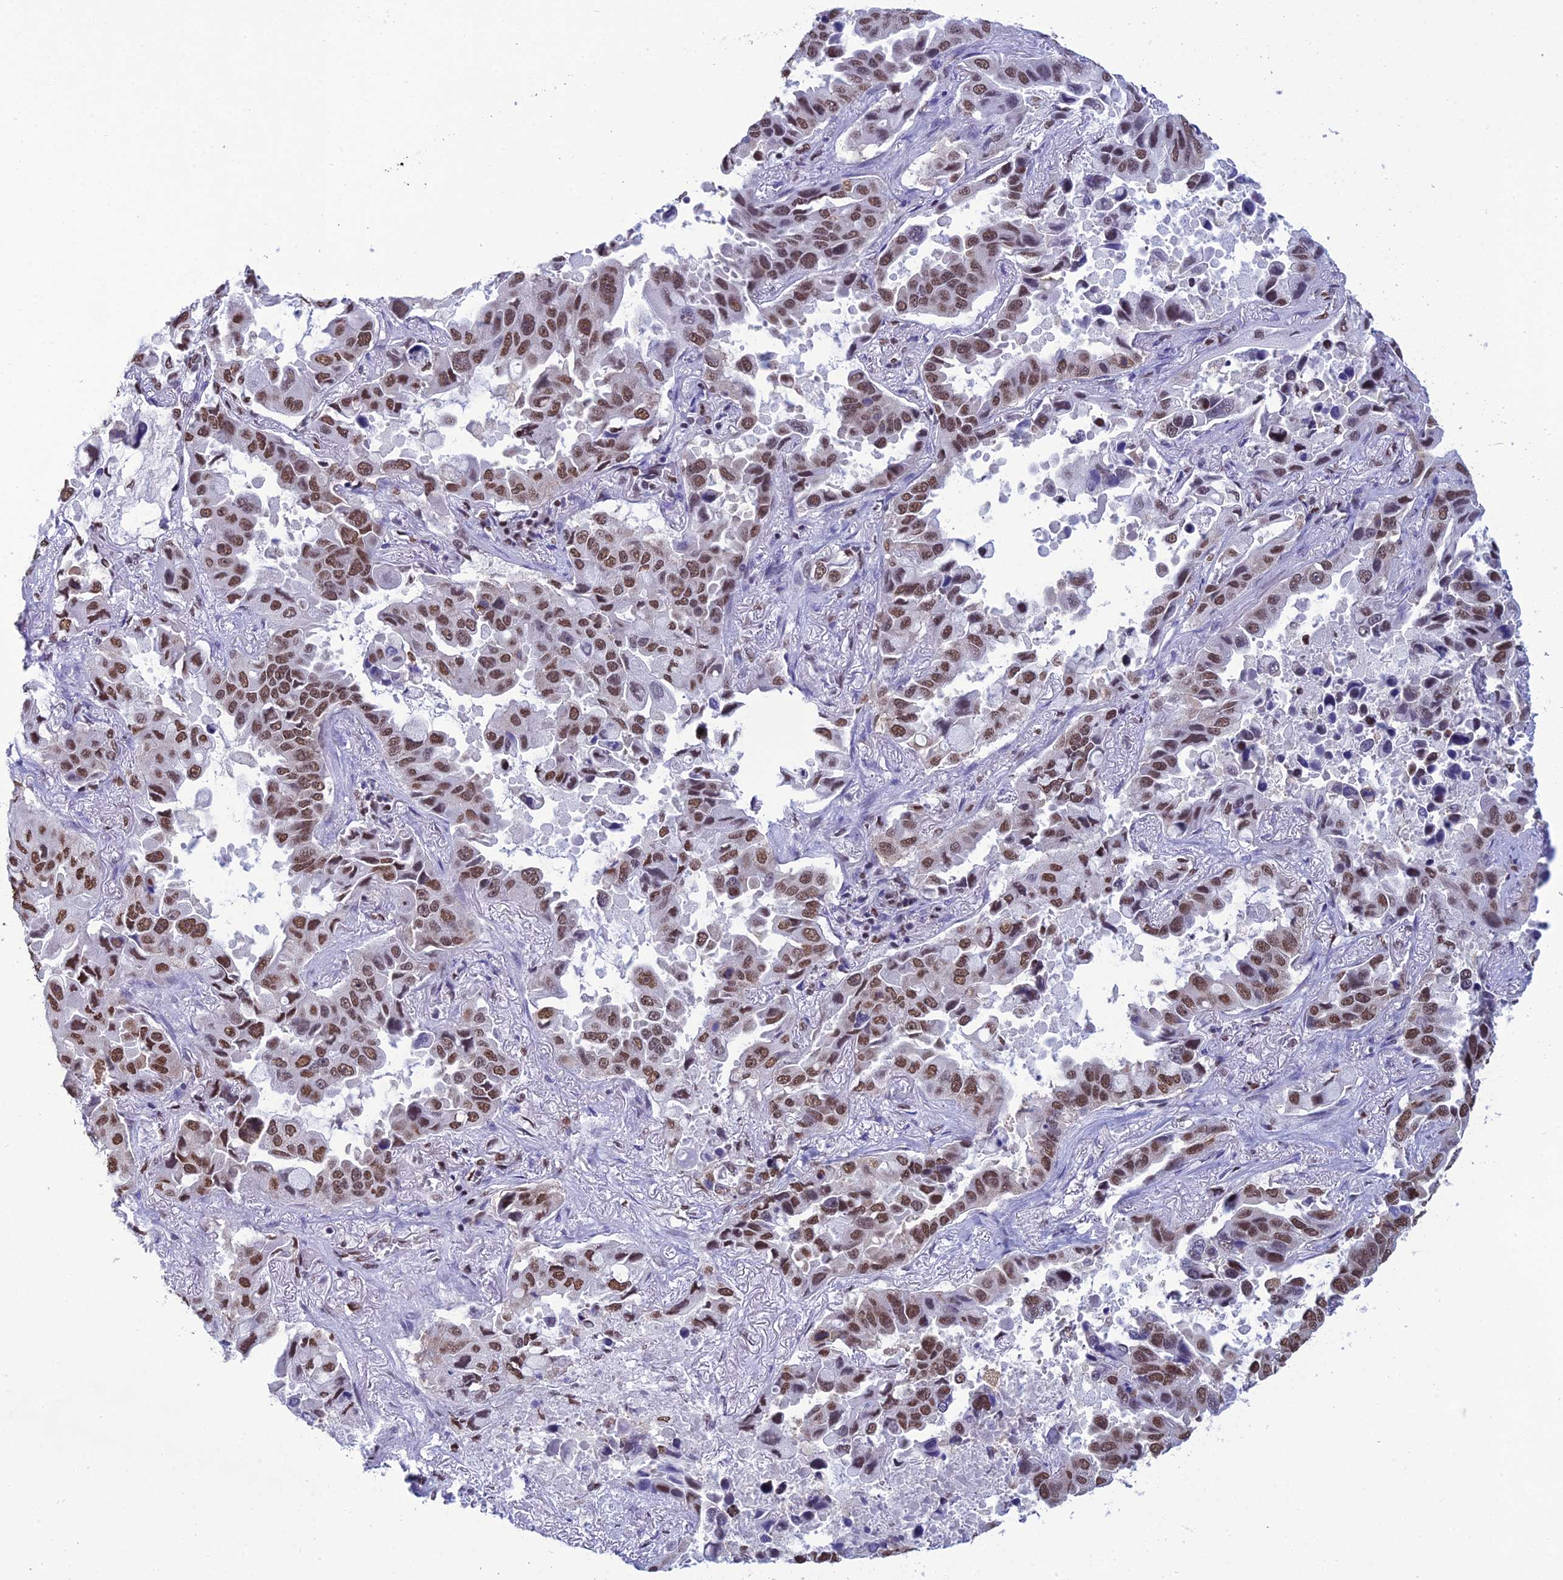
{"staining": {"intensity": "moderate", "quantity": ">75%", "location": "nuclear"}, "tissue": "lung cancer", "cell_type": "Tumor cells", "image_type": "cancer", "snomed": [{"axis": "morphology", "description": "Adenocarcinoma, NOS"}, {"axis": "topography", "description": "Lung"}], "caption": "IHC (DAB) staining of human lung cancer reveals moderate nuclear protein expression in about >75% of tumor cells.", "gene": "PRAMEF12", "patient": {"sex": "male", "age": 64}}